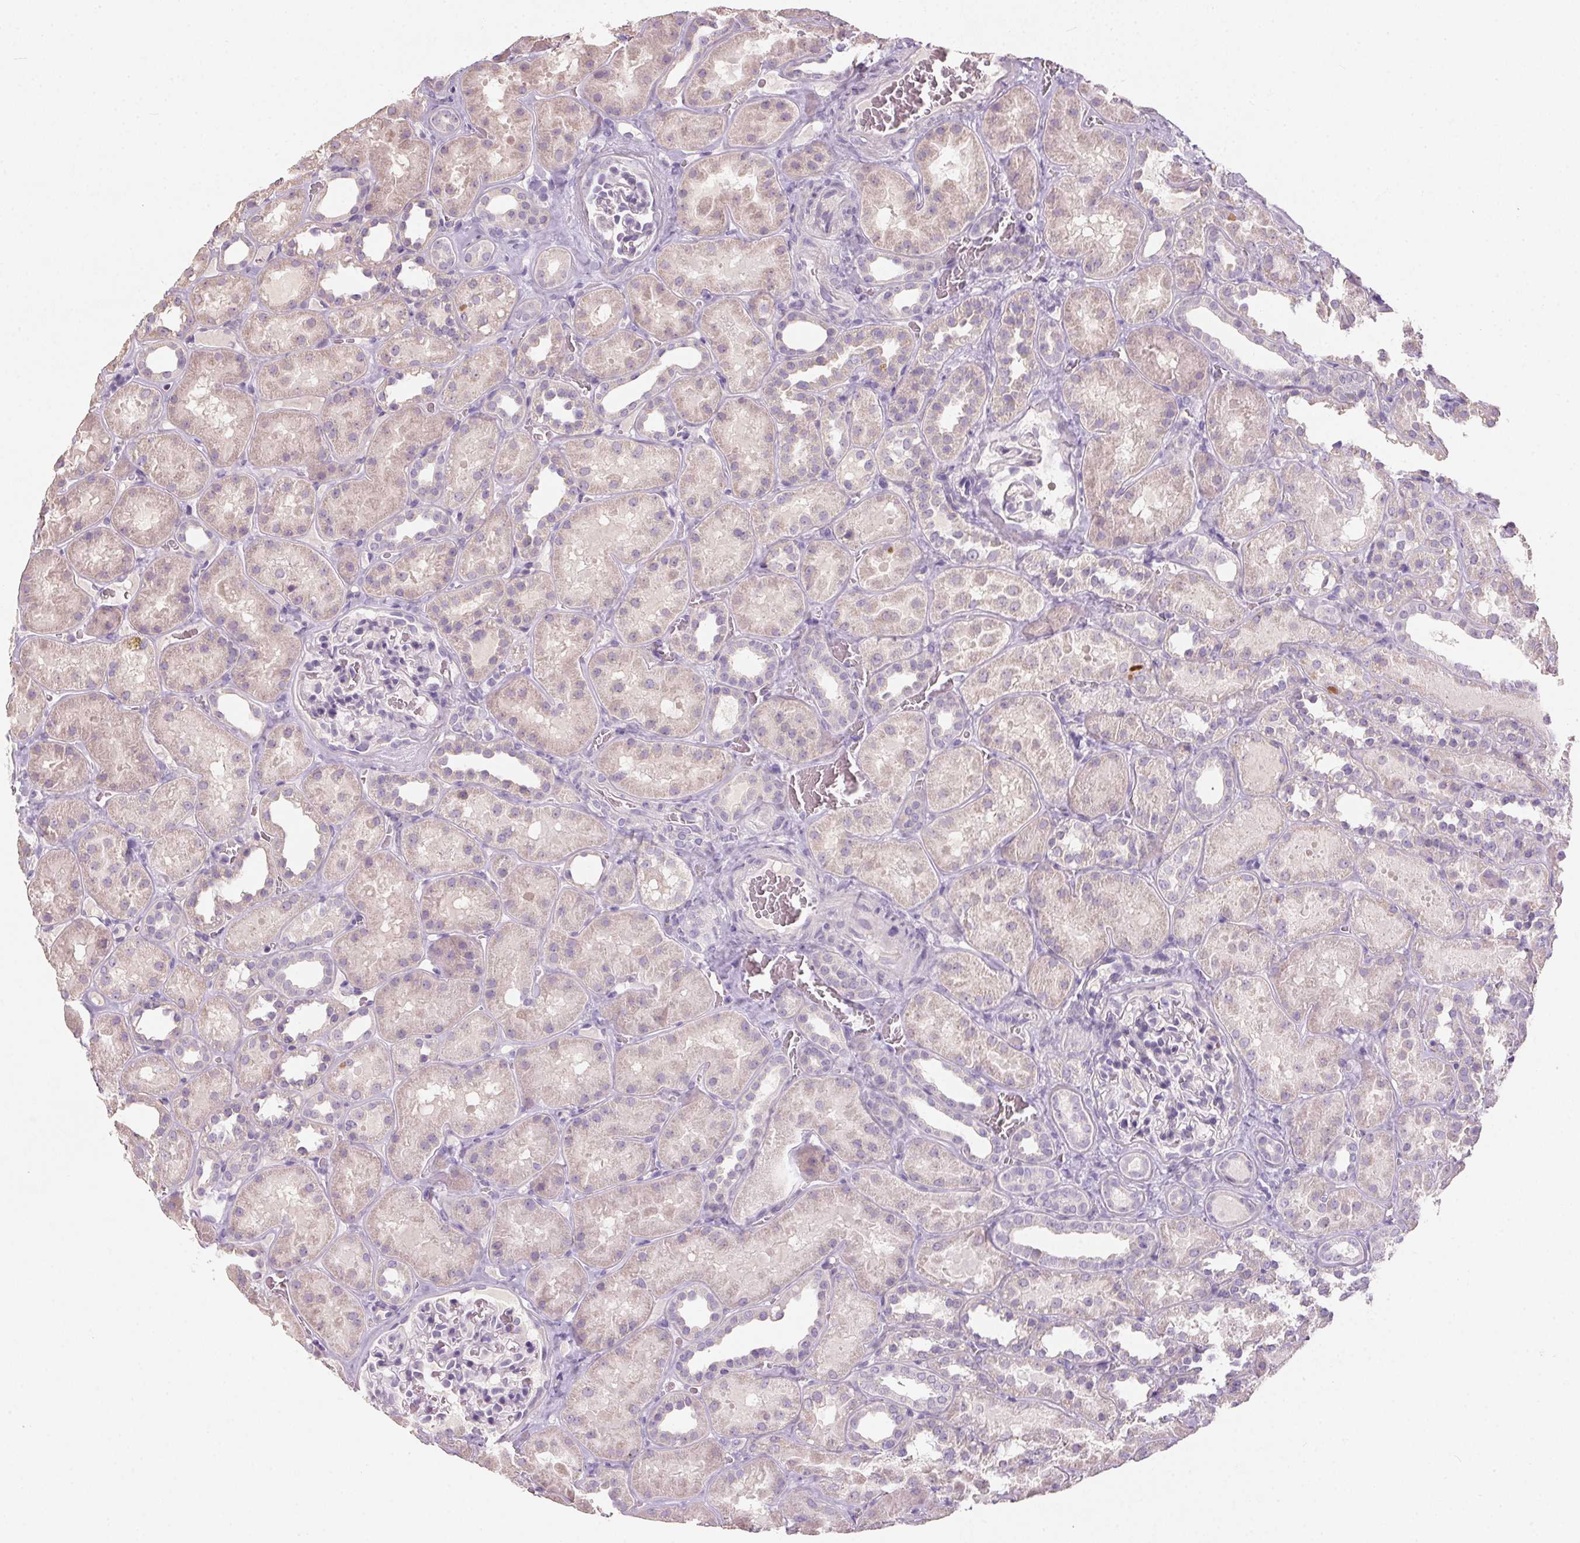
{"staining": {"intensity": "negative", "quantity": "none", "location": "none"}, "tissue": "kidney", "cell_type": "Cells in glomeruli", "image_type": "normal", "snomed": [{"axis": "morphology", "description": "Normal tissue, NOS"}, {"axis": "topography", "description": "Kidney"}], "caption": "High magnification brightfield microscopy of unremarkable kidney stained with DAB (3,3'-diaminobenzidine) (brown) and counterstained with hematoxylin (blue): cells in glomeruli show no significant positivity.", "gene": "HSD17B1", "patient": {"sex": "female", "age": 41}}